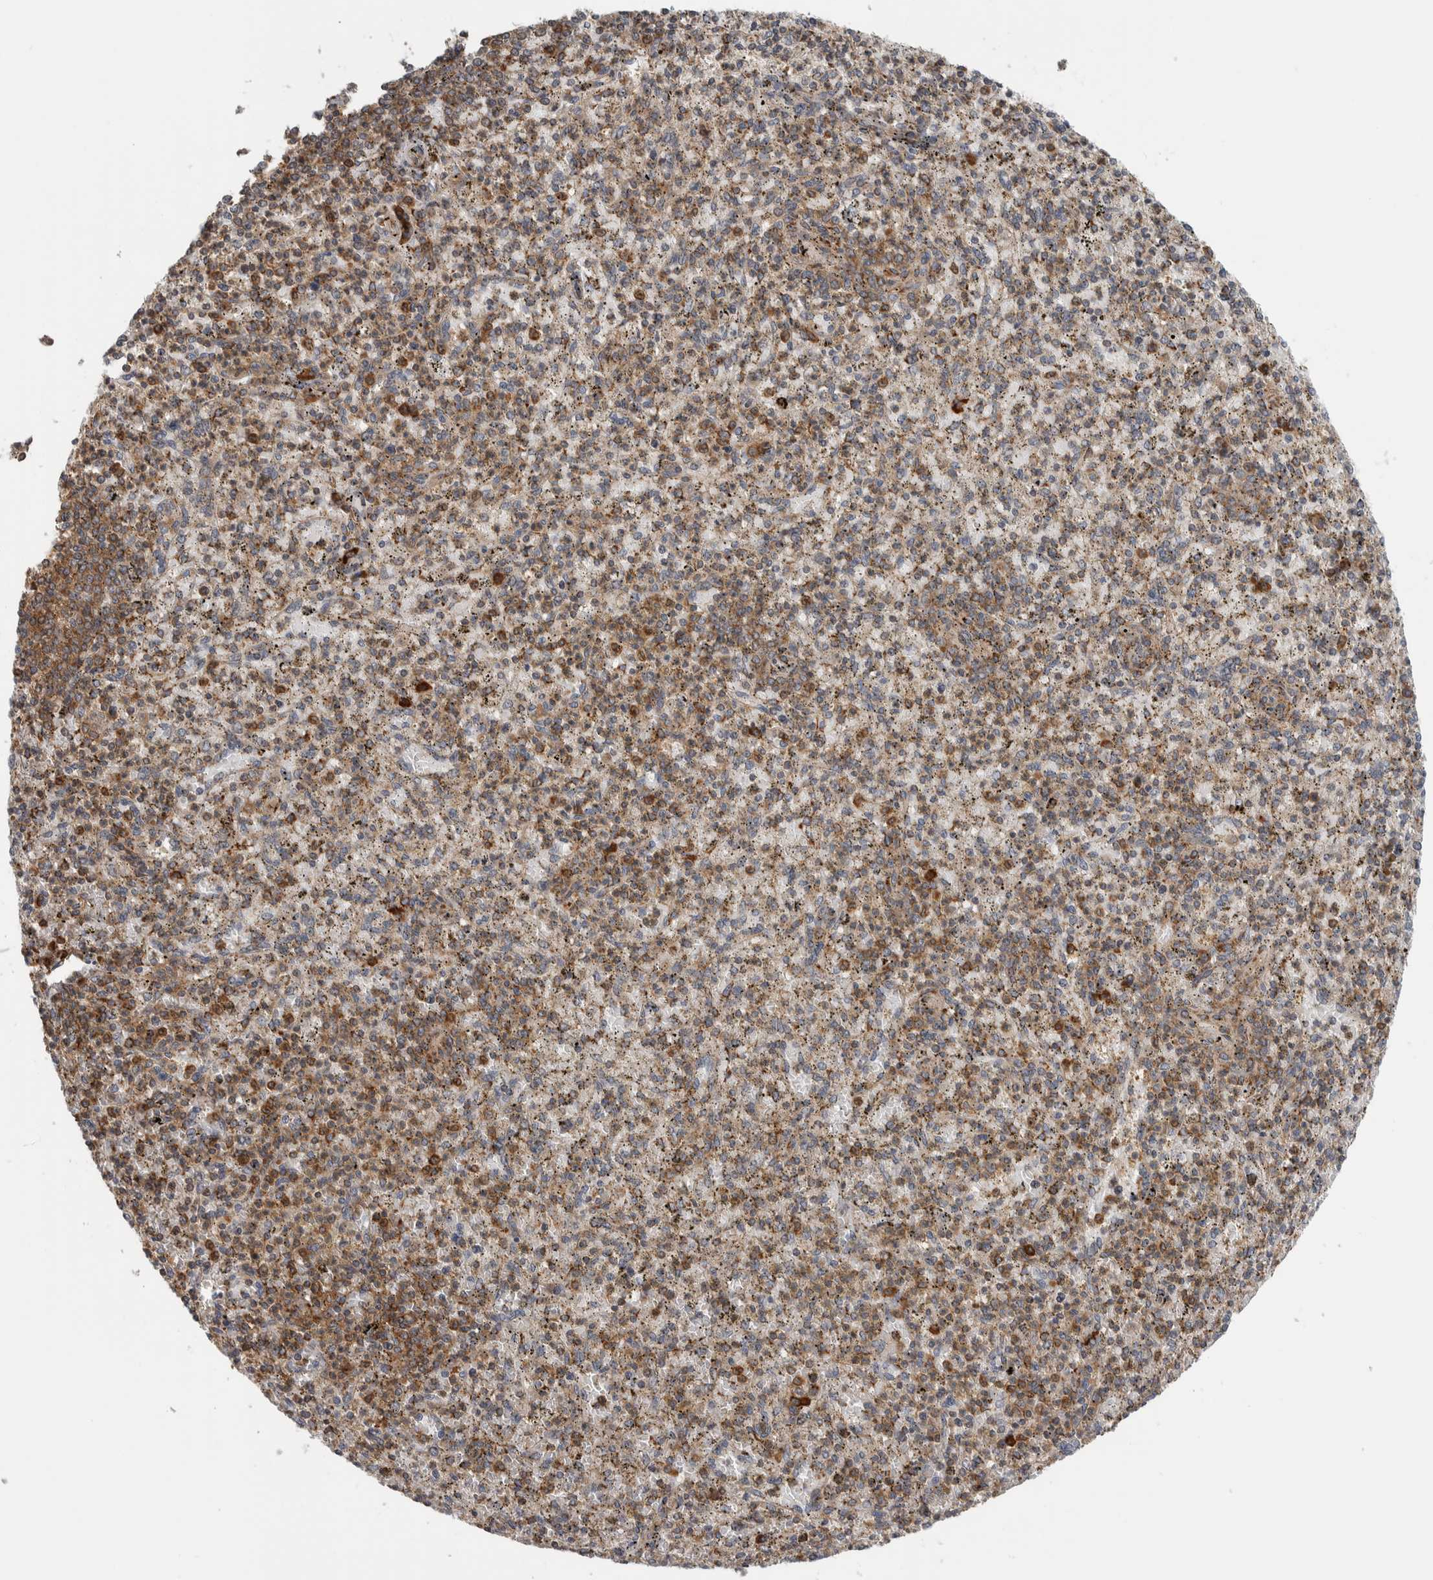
{"staining": {"intensity": "strong", "quantity": "<25%", "location": "cytoplasmic/membranous"}, "tissue": "spleen", "cell_type": "Cells in red pulp", "image_type": "normal", "snomed": [{"axis": "morphology", "description": "Normal tissue, NOS"}, {"axis": "topography", "description": "Spleen"}], "caption": "This photomicrograph demonstrates immunohistochemistry (IHC) staining of normal human spleen, with medium strong cytoplasmic/membranous positivity in approximately <25% of cells in red pulp.", "gene": "EIF3H", "patient": {"sex": "male", "age": 72}}